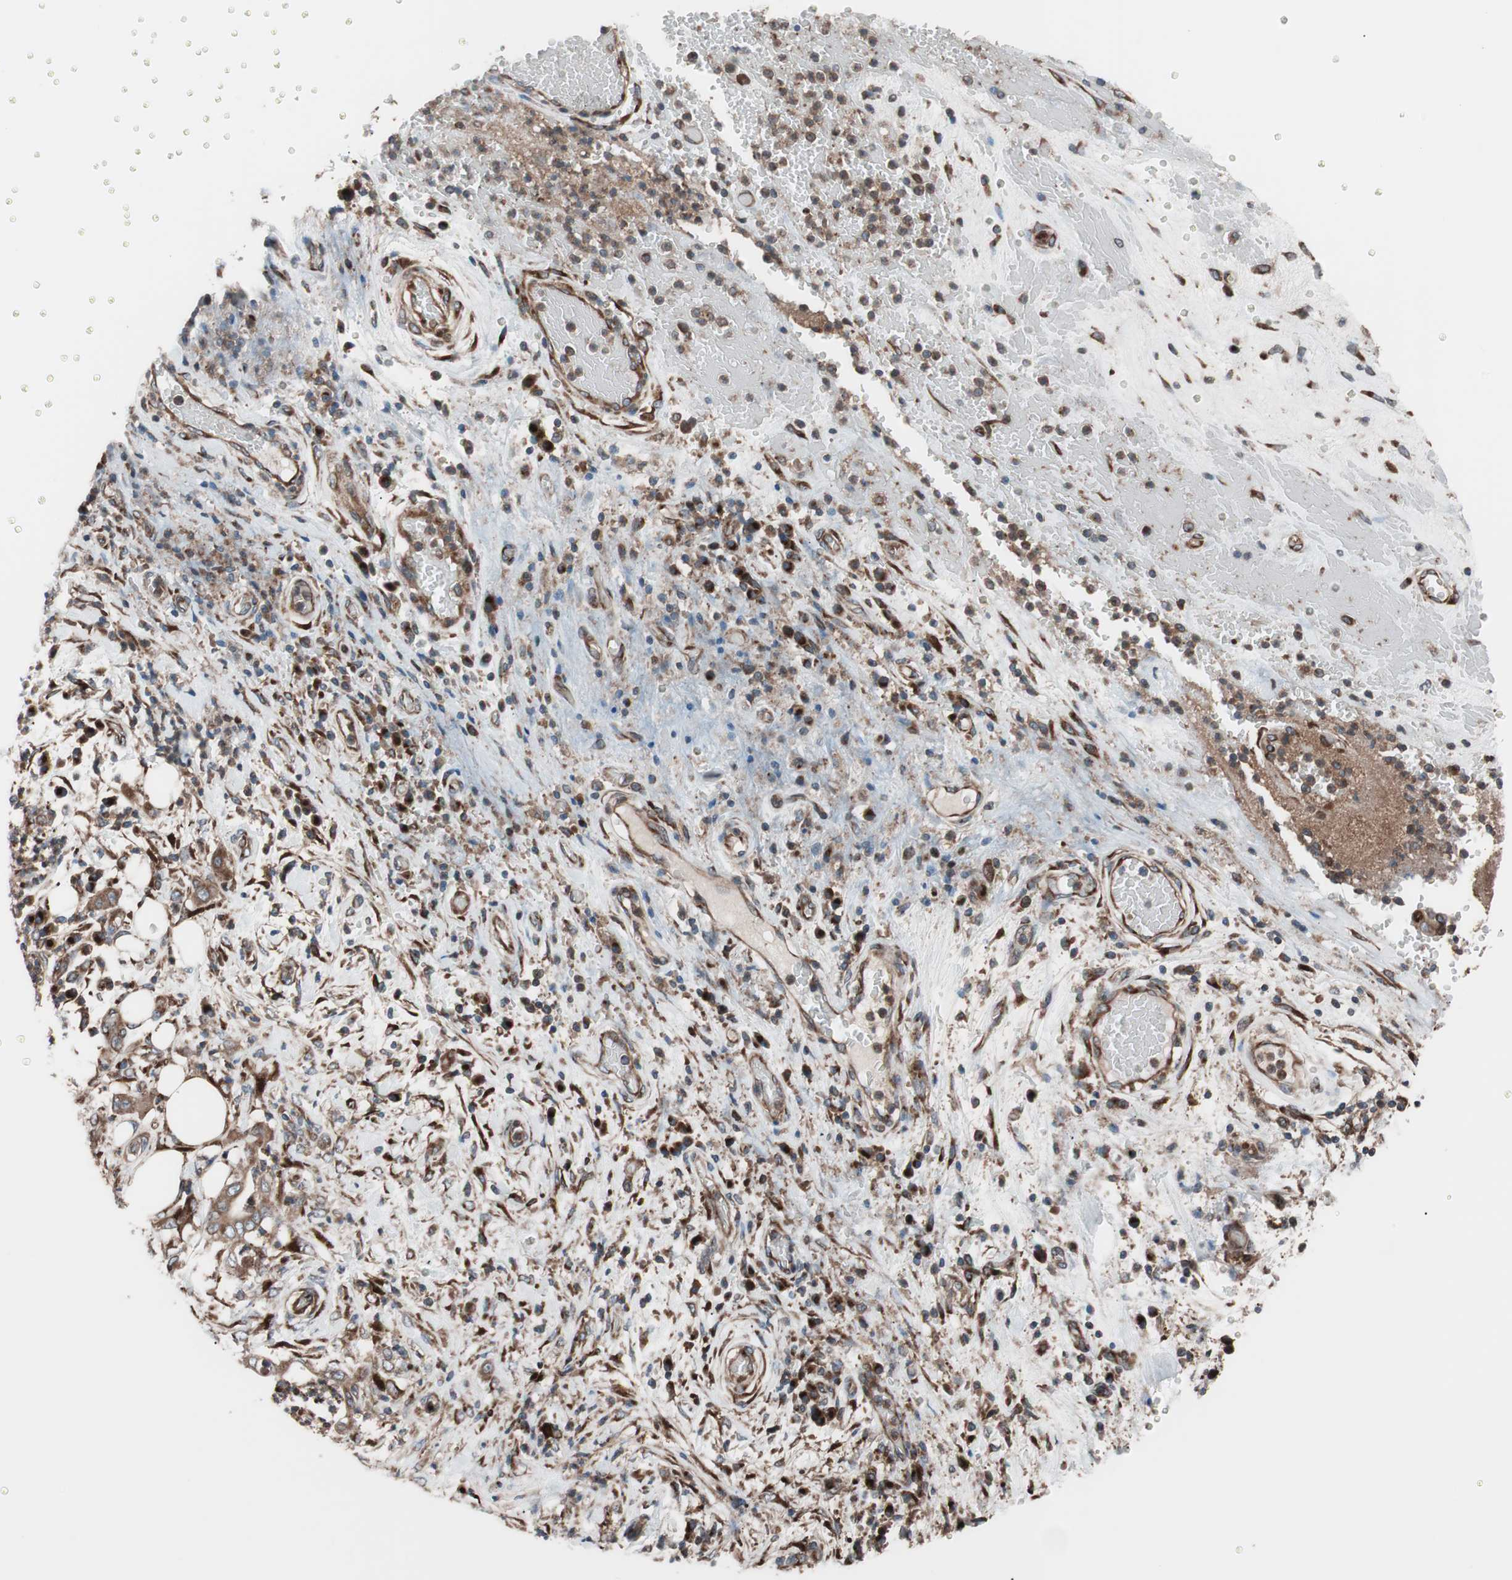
{"staining": {"intensity": "moderate", "quantity": ">75%", "location": "cytoplasmic/membranous"}, "tissue": "stomach cancer", "cell_type": "Tumor cells", "image_type": "cancer", "snomed": [{"axis": "morphology", "description": "Adenocarcinoma, NOS"}, {"axis": "topography", "description": "Stomach"}], "caption": "Immunohistochemistry (IHC) of stomach adenocarcinoma demonstrates medium levels of moderate cytoplasmic/membranous staining in about >75% of tumor cells.", "gene": "SEC31A", "patient": {"sex": "female", "age": 73}}